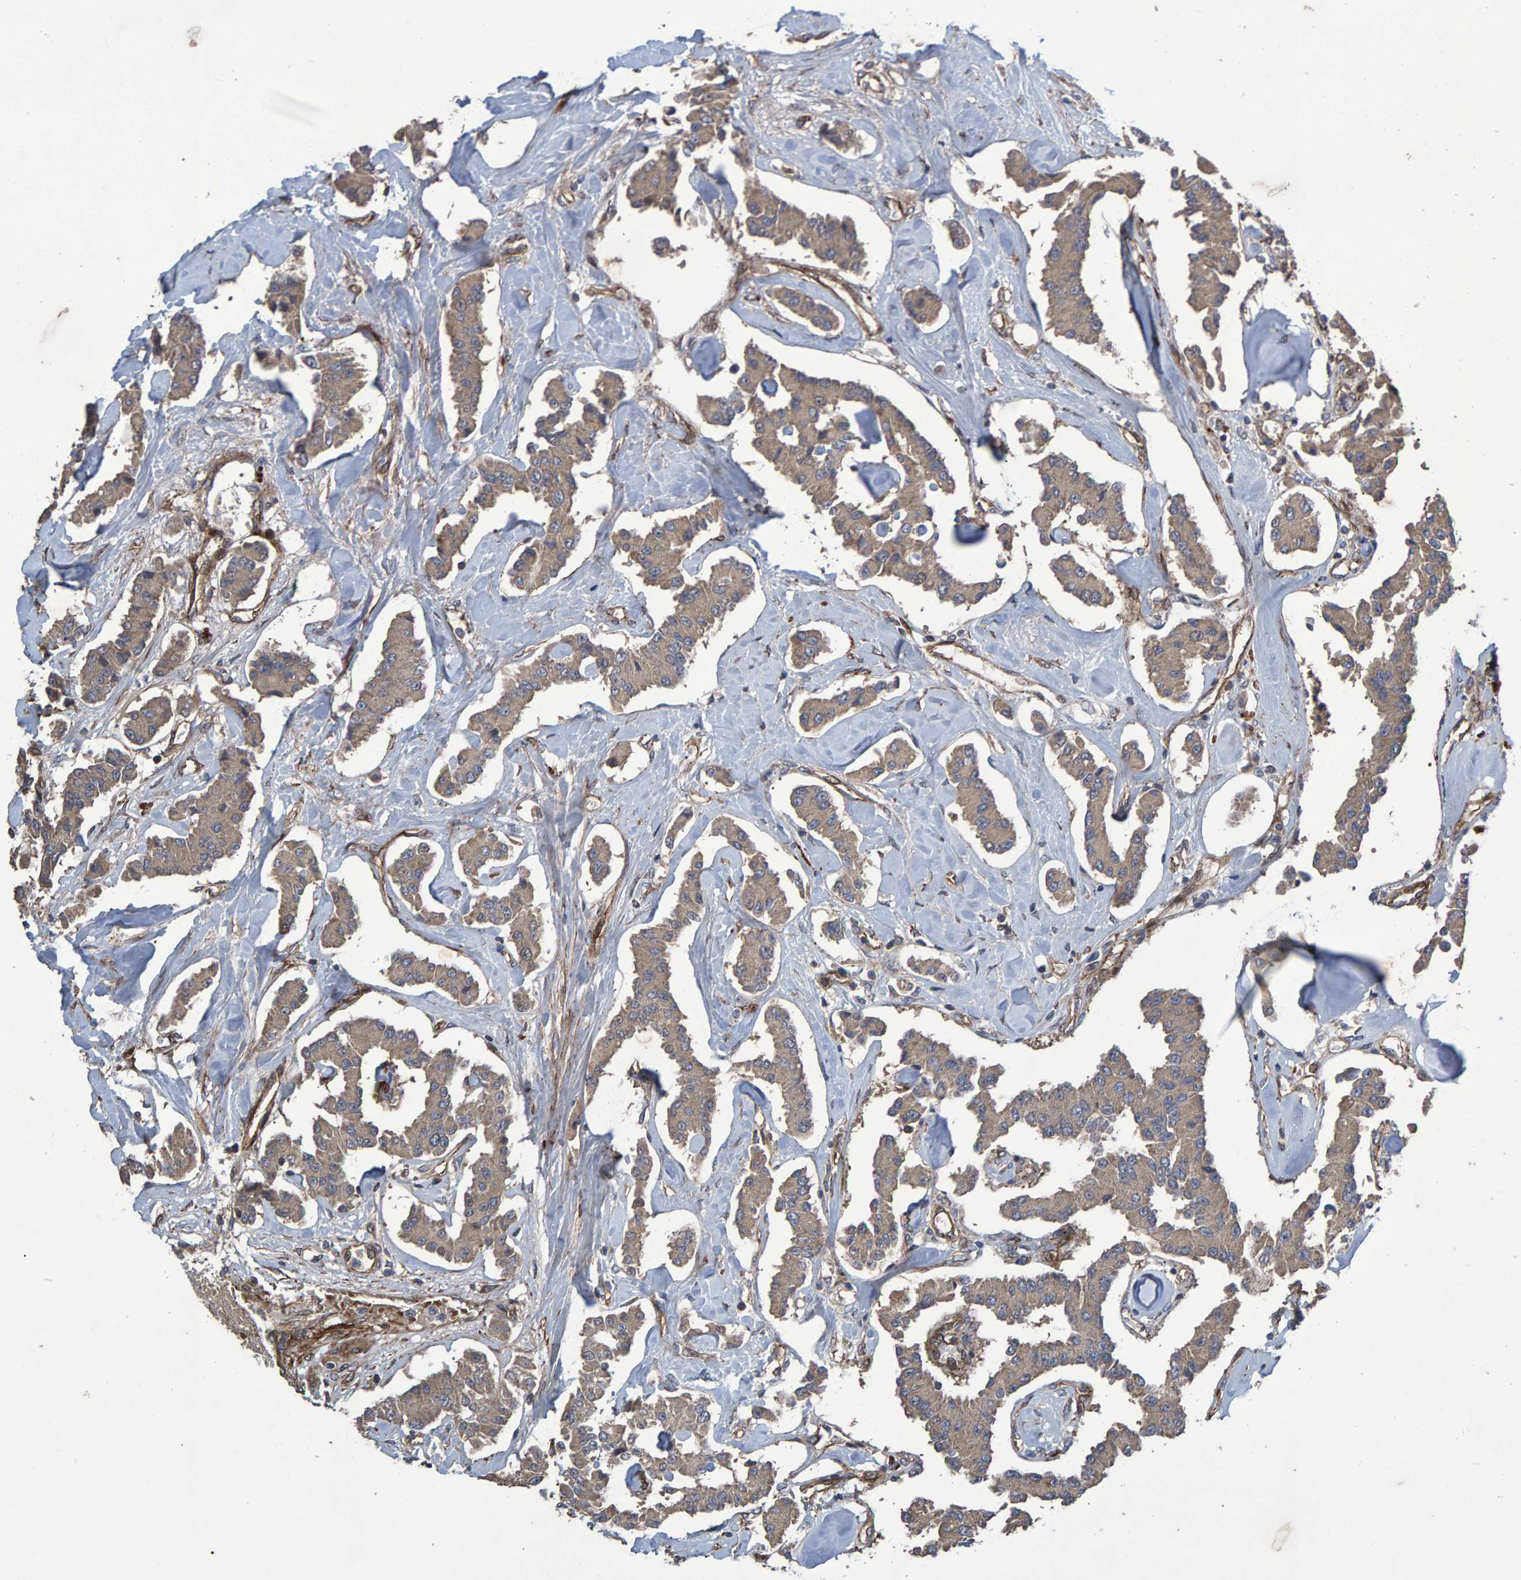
{"staining": {"intensity": "moderate", "quantity": ">75%", "location": "cytoplasmic/membranous"}, "tissue": "carcinoid", "cell_type": "Tumor cells", "image_type": "cancer", "snomed": [{"axis": "morphology", "description": "Carcinoid, malignant, NOS"}, {"axis": "topography", "description": "Pancreas"}], "caption": "Carcinoid stained for a protein displays moderate cytoplasmic/membranous positivity in tumor cells. Nuclei are stained in blue.", "gene": "SLIT2", "patient": {"sex": "male", "age": 41}}